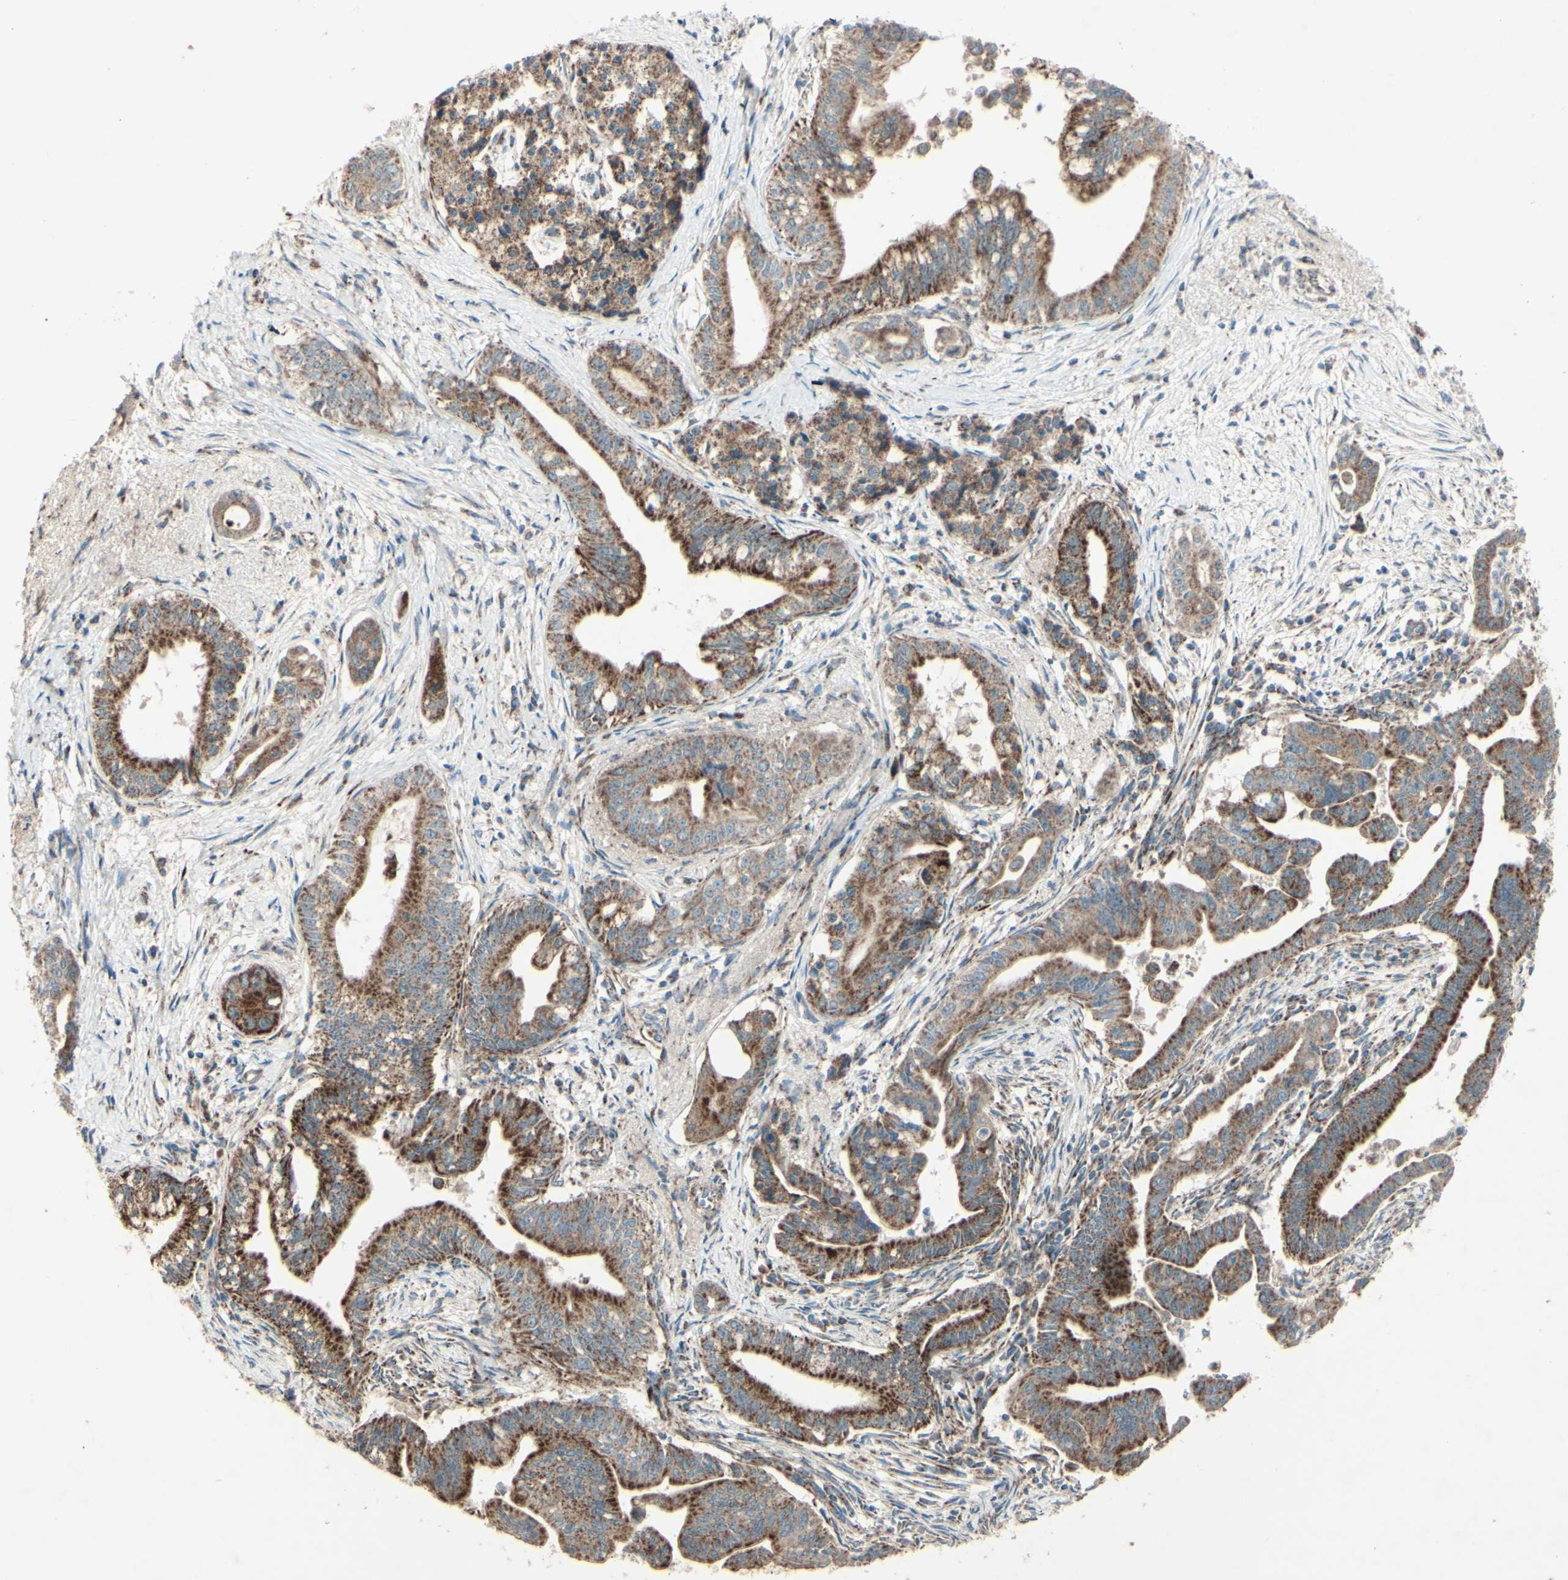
{"staining": {"intensity": "moderate", "quantity": ">75%", "location": "cytoplasmic/membranous"}, "tissue": "pancreatic cancer", "cell_type": "Tumor cells", "image_type": "cancer", "snomed": [{"axis": "morphology", "description": "Adenocarcinoma, NOS"}, {"axis": "topography", "description": "Pancreas"}], "caption": "Pancreatic adenocarcinoma stained for a protein (brown) demonstrates moderate cytoplasmic/membranous positive positivity in approximately >75% of tumor cells.", "gene": "RHOT1", "patient": {"sex": "male", "age": 70}}